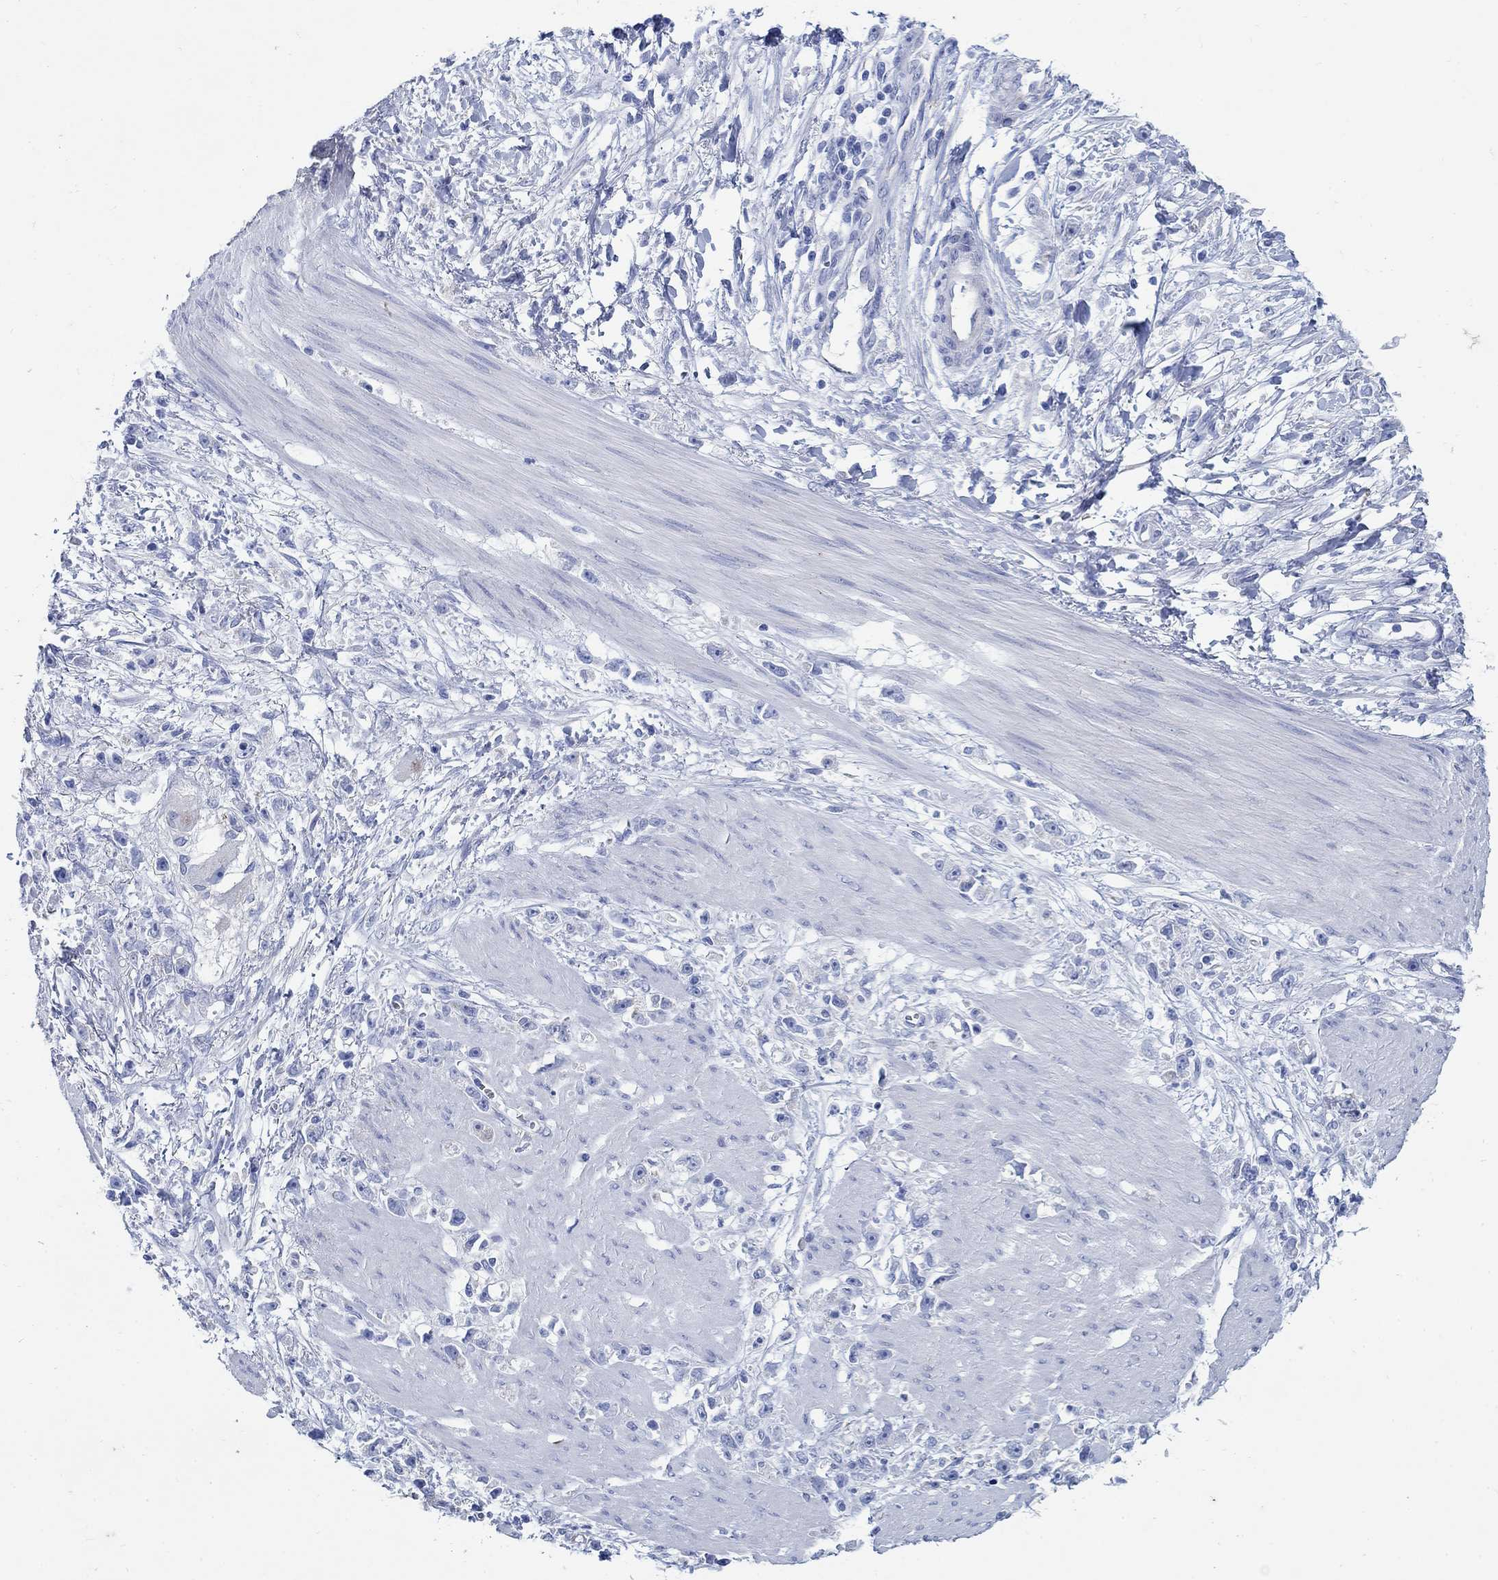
{"staining": {"intensity": "negative", "quantity": "none", "location": "none"}, "tissue": "stomach cancer", "cell_type": "Tumor cells", "image_type": "cancer", "snomed": [{"axis": "morphology", "description": "Adenocarcinoma, NOS"}, {"axis": "topography", "description": "Stomach"}], "caption": "DAB immunohistochemical staining of human adenocarcinoma (stomach) shows no significant staining in tumor cells.", "gene": "ZDHHC14", "patient": {"sex": "female", "age": 59}}